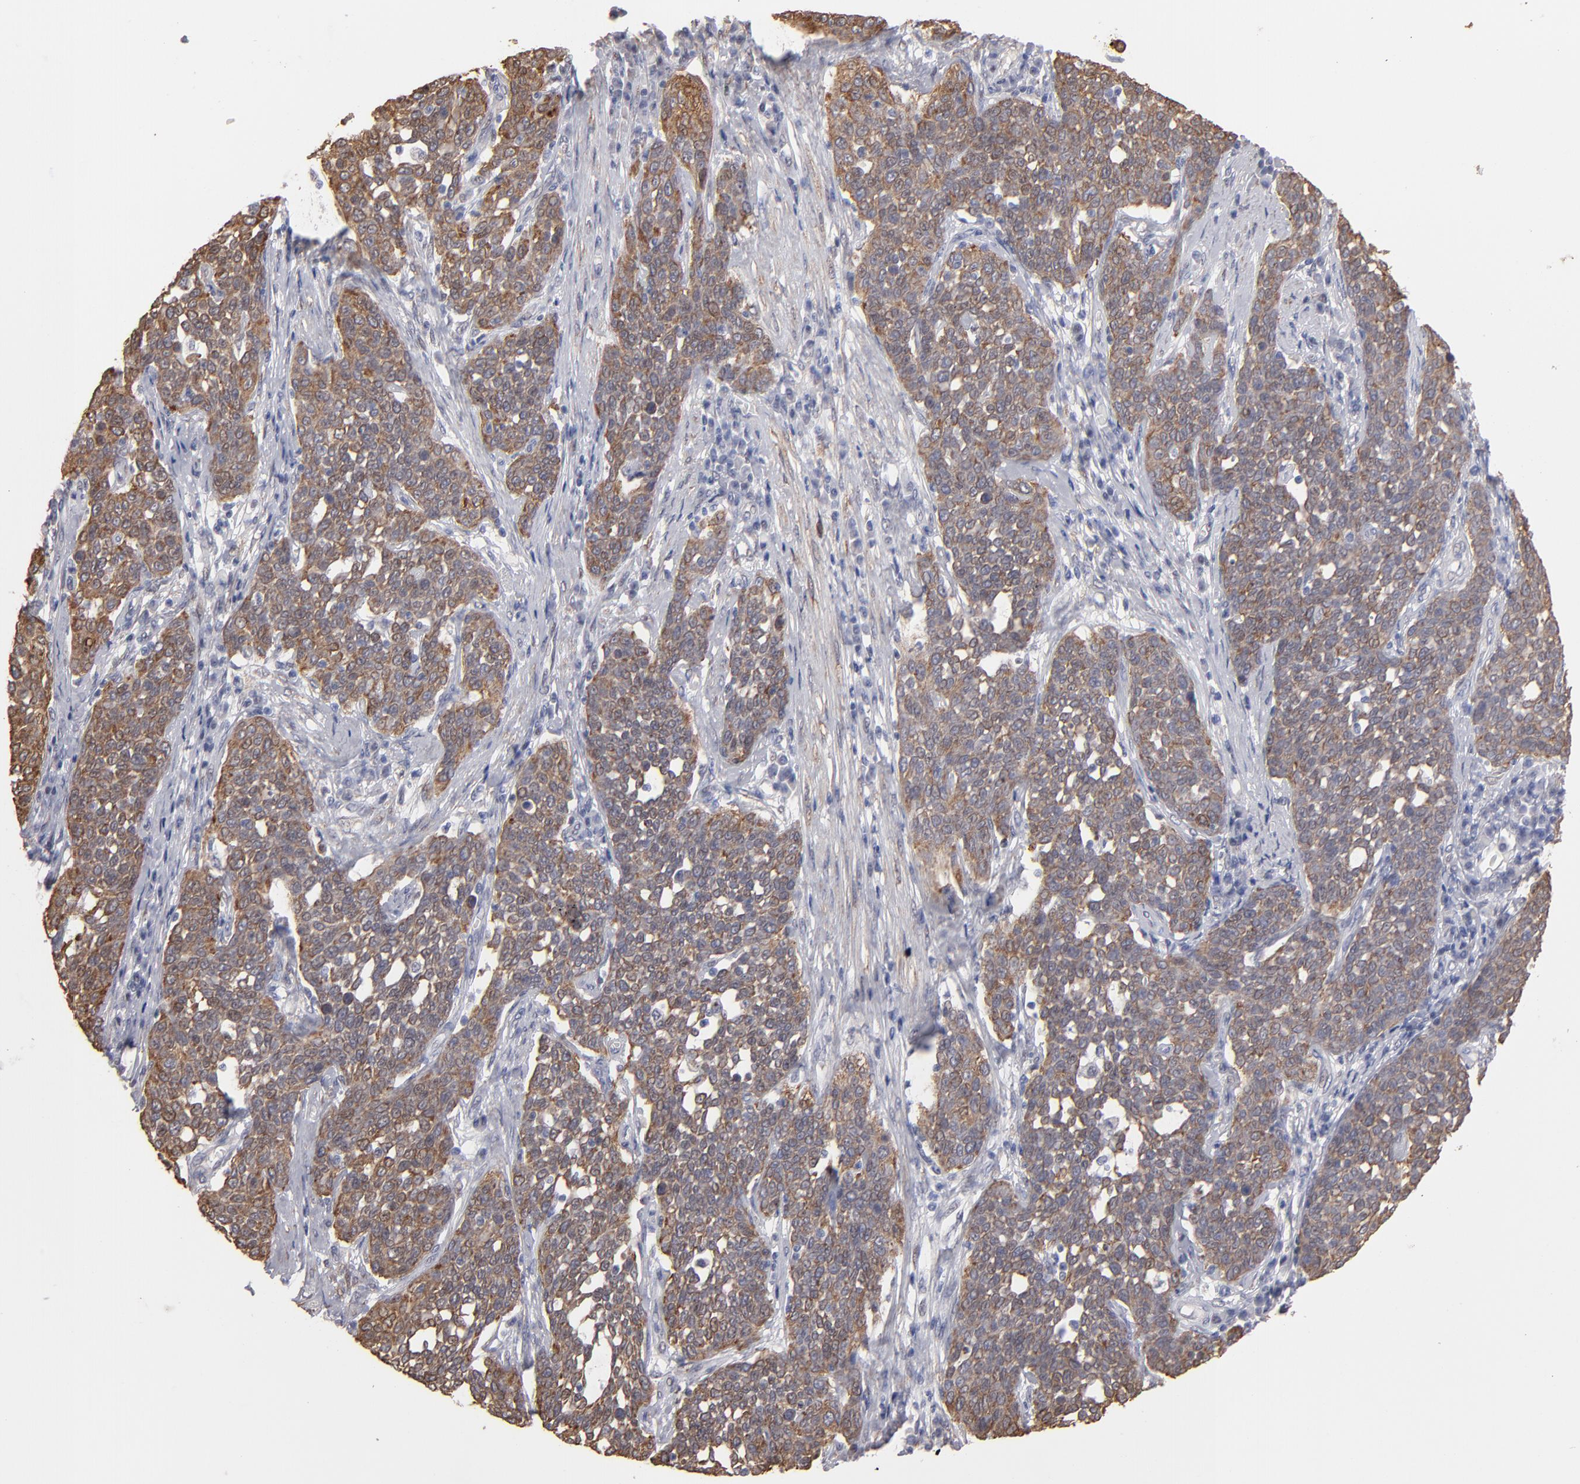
{"staining": {"intensity": "weak", "quantity": ">75%", "location": "cytoplasmic/membranous"}, "tissue": "cervical cancer", "cell_type": "Tumor cells", "image_type": "cancer", "snomed": [{"axis": "morphology", "description": "Squamous cell carcinoma, NOS"}, {"axis": "topography", "description": "Cervix"}], "caption": "Protein analysis of cervical cancer tissue exhibits weak cytoplasmic/membranous positivity in approximately >75% of tumor cells.", "gene": "PGRMC1", "patient": {"sex": "female", "age": 34}}